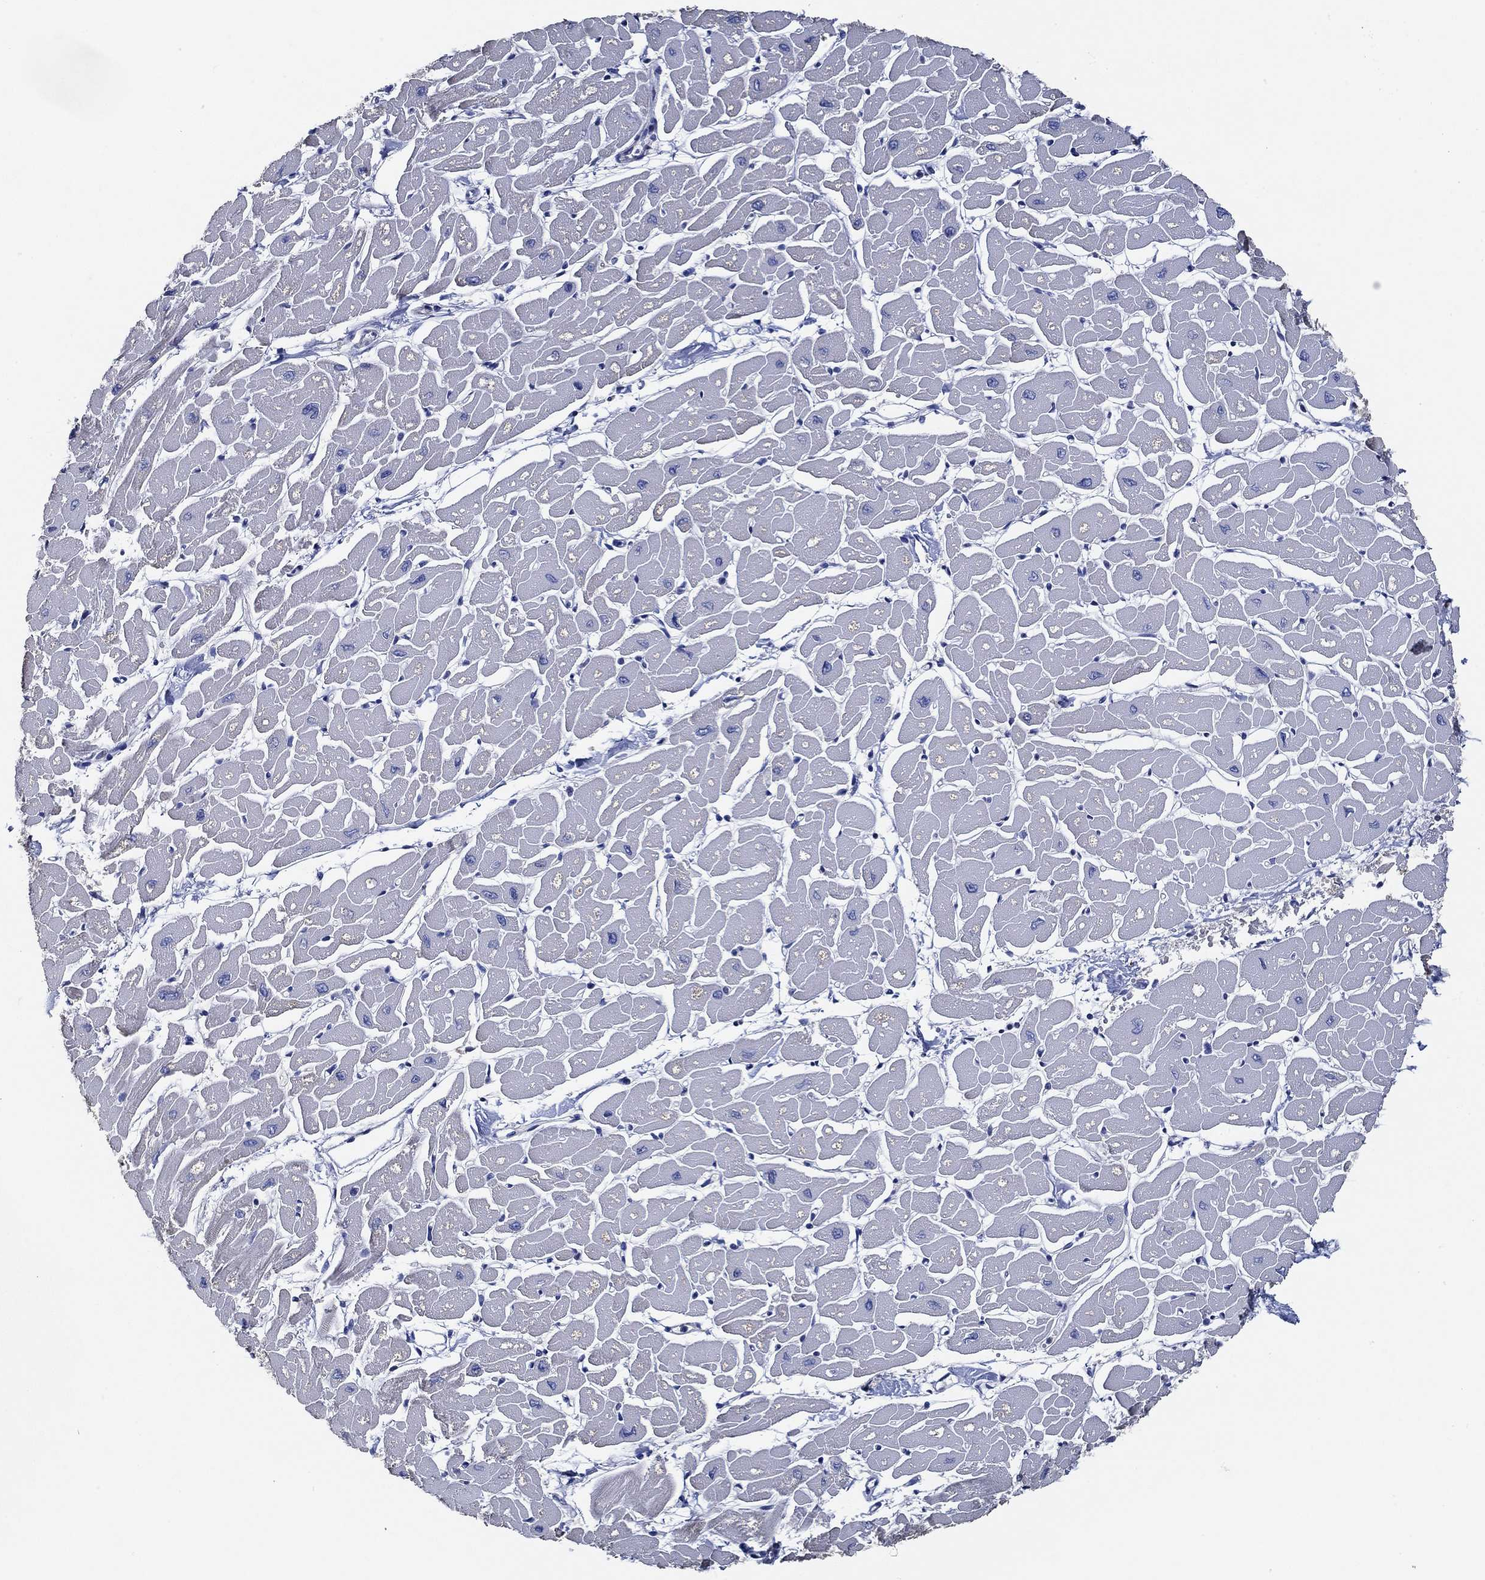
{"staining": {"intensity": "negative", "quantity": "none", "location": "none"}, "tissue": "heart muscle", "cell_type": "Cardiomyocytes", "image_type": "normal", "snomed": [{"axis": "morphology", "description": "Normal tissue, NOS"}, {"axis": "topography", "description": "Heart"}], "caption": "Protein analysis of benign heart muscle exhibits no significant expression in cardiomyocytes.", "gene": "DOCK3", "patient": {"sex": "male", "age": 57}}